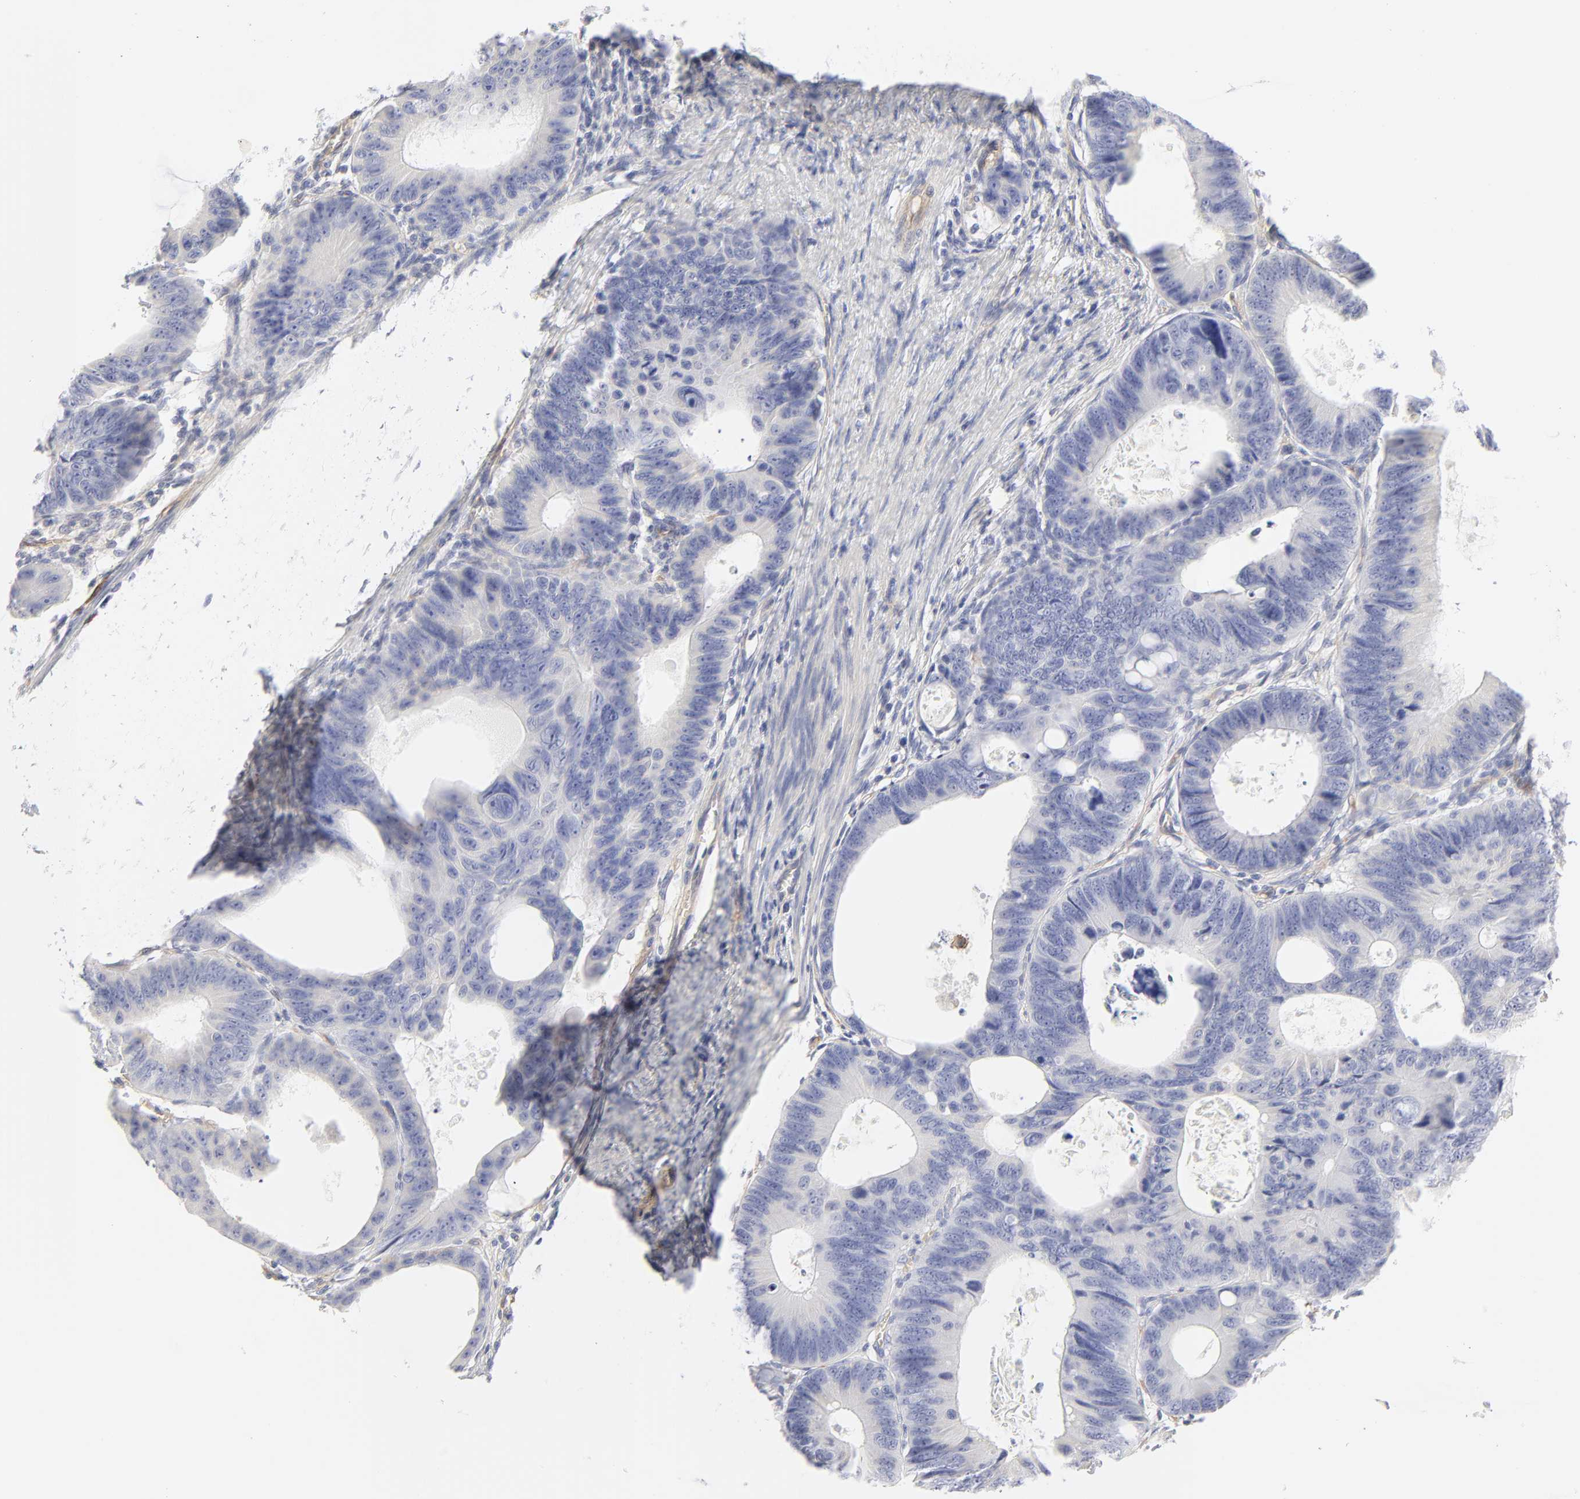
{"staining": {"intensity": "negative", "quantity": "none", "location": "none"}, "tissue": "colorectal cancer", "cell_type": "Tumor cells", "image_type": "cancer", "snomed": [{"axis": "morphology", "description": "Adenocarcinoma, NOS"}, {"axis": "topography", "description": "Colon"}], "caption": "DAB immunohistochemical staining of colorectal adenocarcinoma exhibits no significant positivity in tumor cells.", "gene": "ITGA5", "patient": {"sex": "female", "age": 55}}